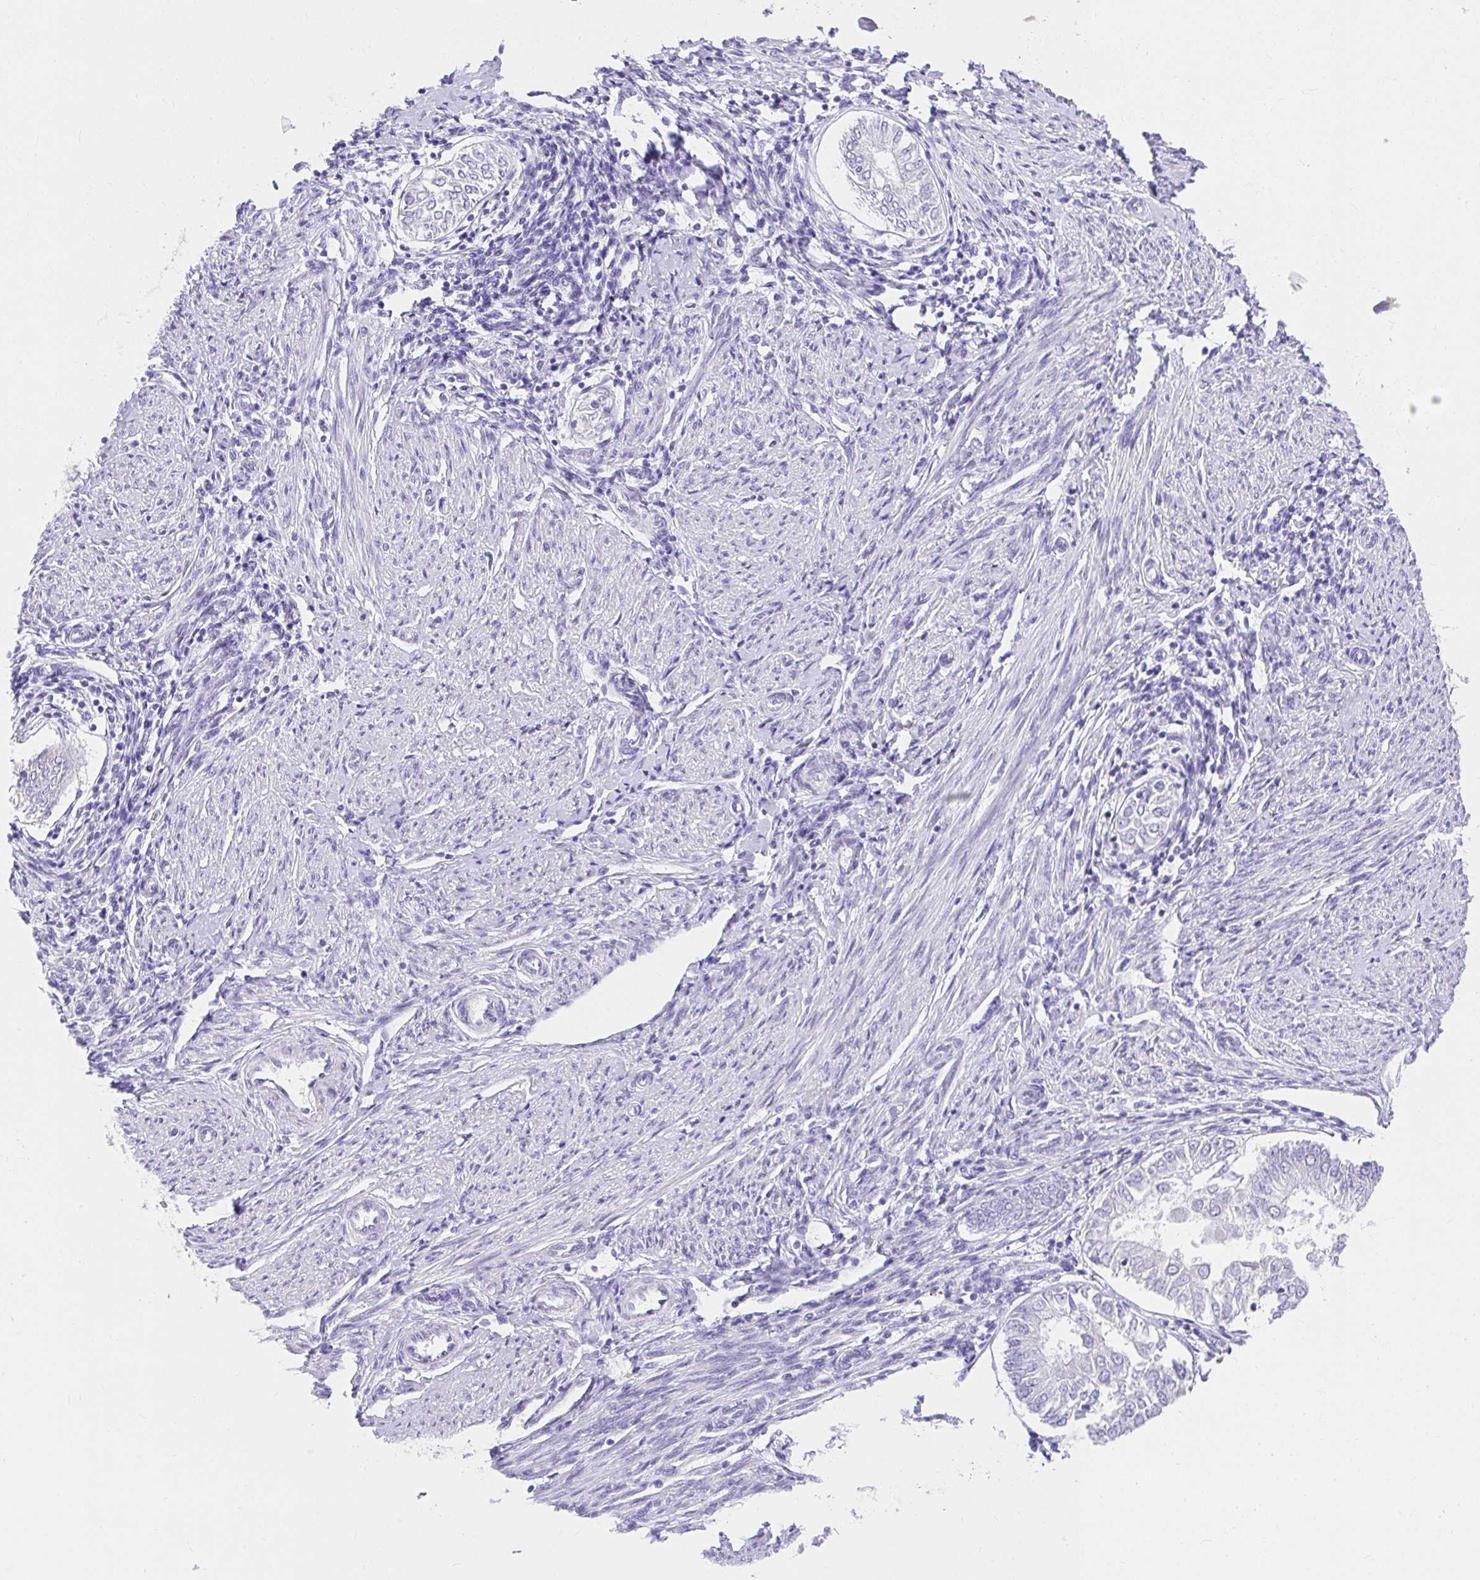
{"staining": {"intensity": "negative", "quantity": "none", "location": "none"}, "tissue": "endometrial cancer", "cell_type": "Tumor cells", "image_type": "cancer", "snomed": [{"axis": "morphology", "description": "Adenocarcinoma, NOS"}, {"axis": "topography", "description": "Endometrium"}], "caption": "Immunohistochemistry of endometrial cancer (adenocarcinoma) displays no expression in tumor cells. Nuclei are stained in blue.", "gene": "VGLL1", "patient": {"sex": "female", "age": 68}}